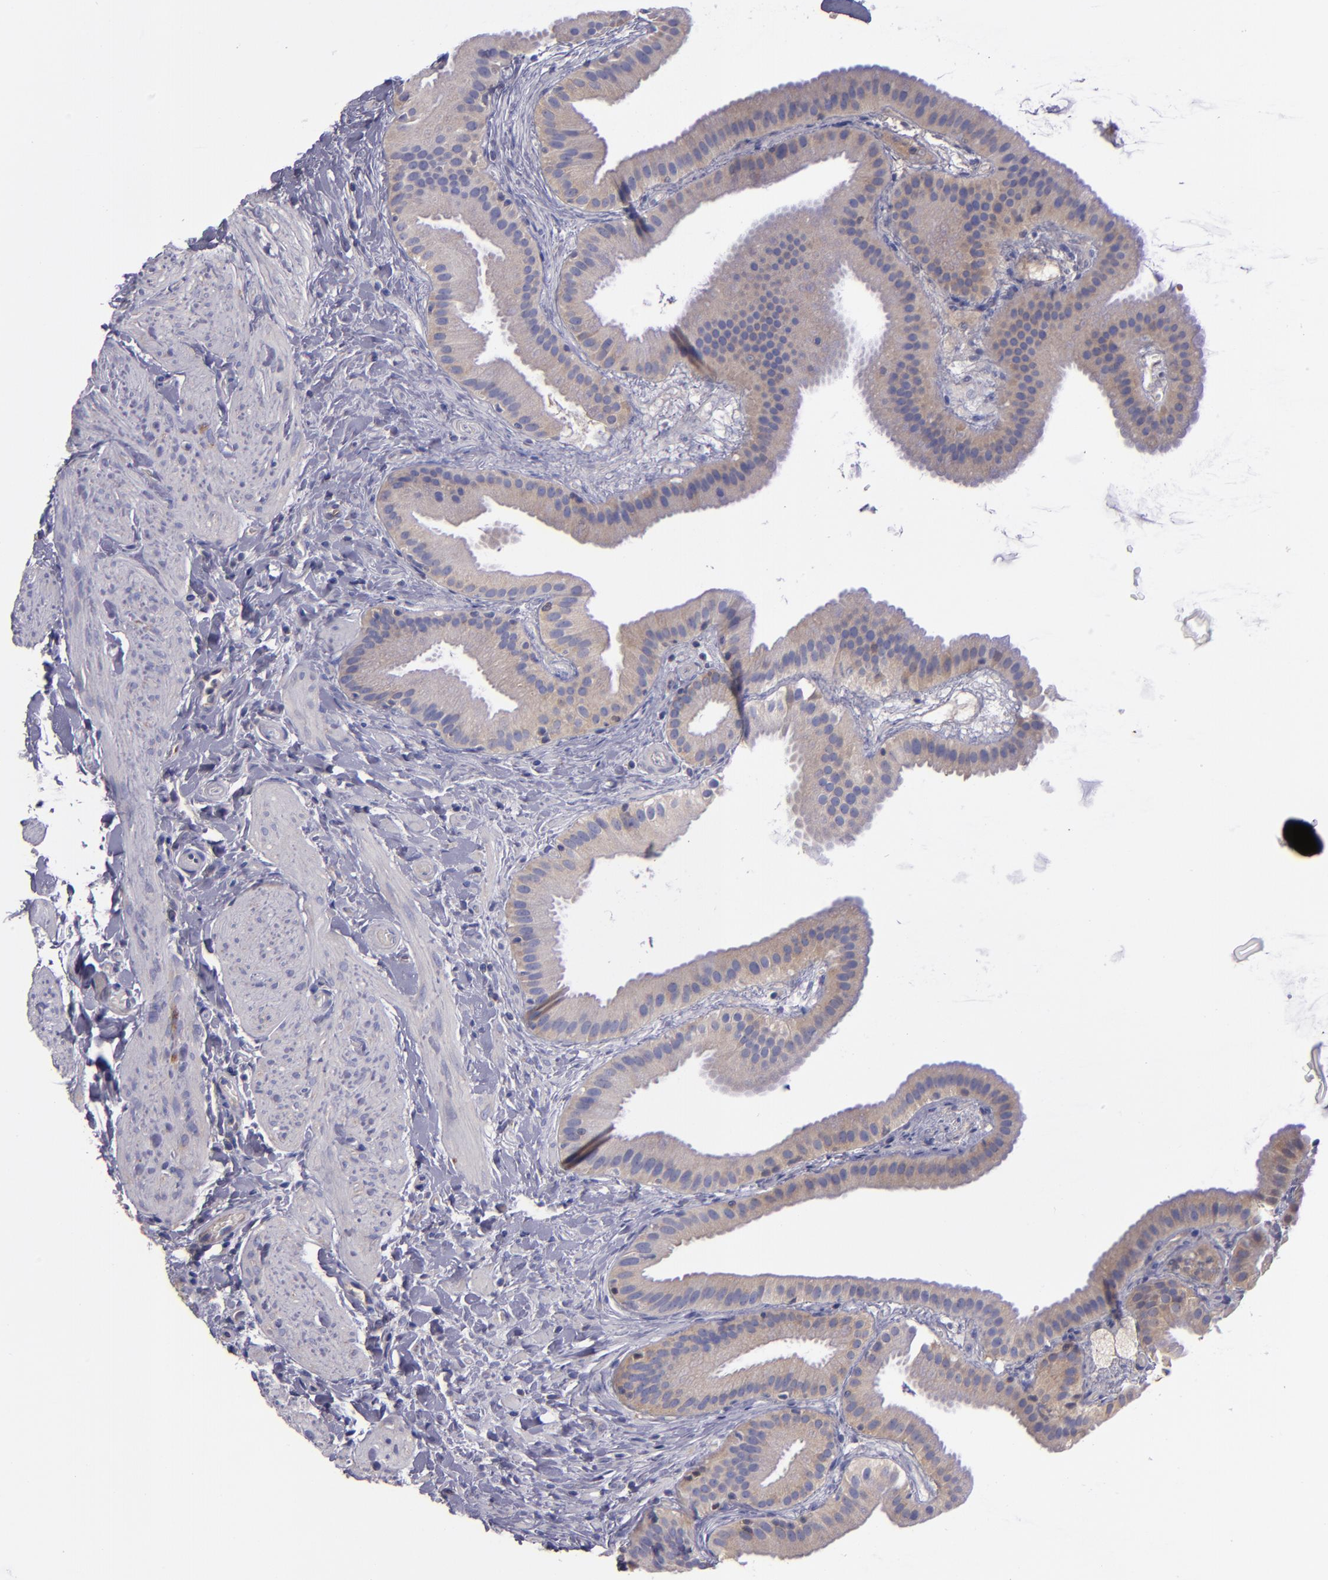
{"staining": {"intensity": "weak", "quantity": "25%-75%", "location": "cytoplasmic/membranous"}, "tissue": "gallbladder", "cell_type": "Glandular cells", "image_type": "normal", "snomed": [{"axis": "morphology", "description": "Normal tissue, NOS"}, {"axis": "topography", "description": "Gallbladder"}], "caption": "A brown stain highlights weak cytoplasmic/membranous positivity of a protein in glandular cells of unremarkable gallbladder.", "gene": "CARS1", "patient": {"sex": "female", "age": 63}}